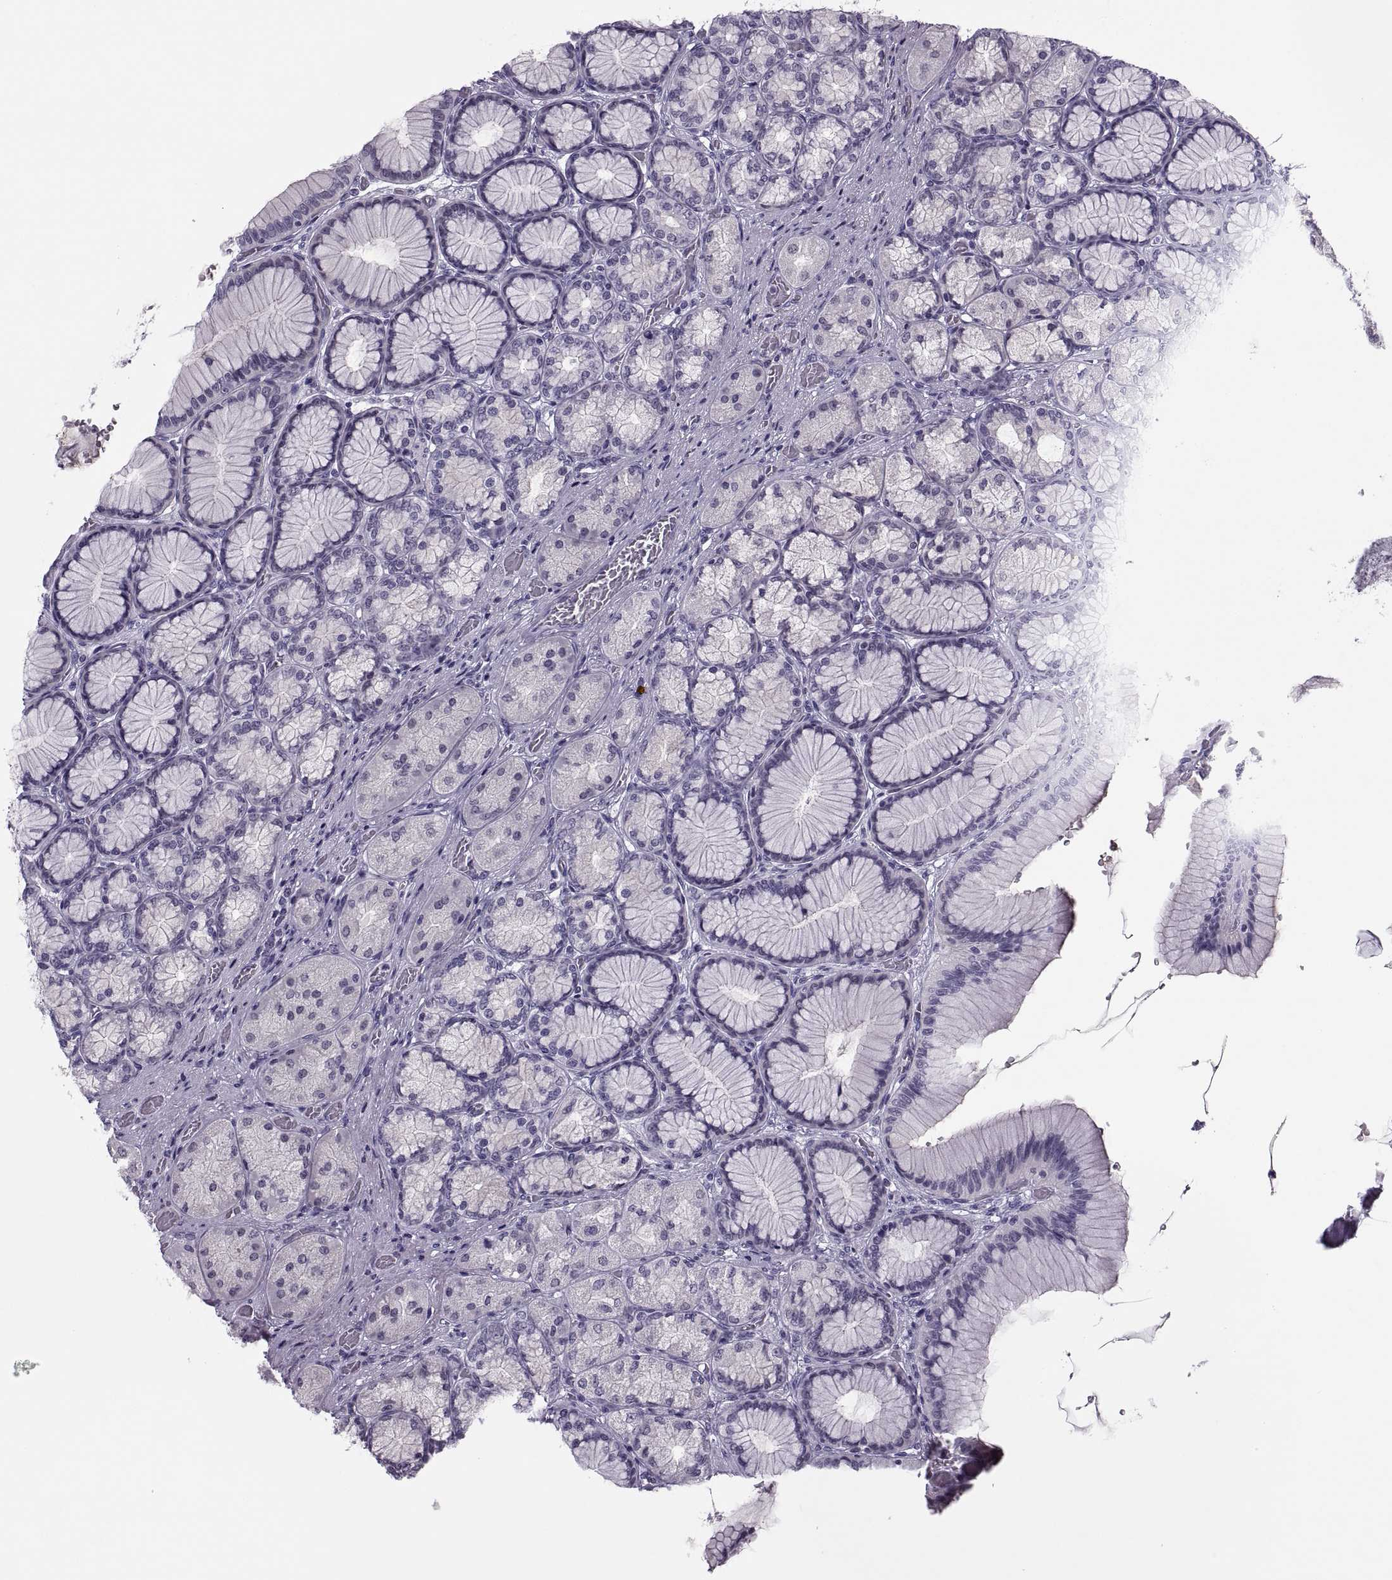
{"staining": {"intensity": "weak", "quantity": "<25%", "location": "cytoplasmic/membranous"}, "tissue": "stomach", "cell_type": "Glandular cells", "image_type": "normal", "snomed": [{"axis": "morphology", "description": "Normal tissue, NOS"}, {"axis": "morphology", "description": "Adenocarcinoma, NOS"}, {"axis": "morphology", "description": "Adenocarcinoma, High grade"}, {"axis": "topography", "description": "Stomach, upper"}, {"axis": "topography", "description": "Stomach"}], "caption": "DAB immunohistochemical staining of benign stomach displays no significant expression in glandular cells. The staining was performed using DAB to visualize the protein expression in brown, while the nuclei were stained in blue with hematoxylin (Magnification: 20x).", "gene": "SYNGR4", "patient": {"sex": "female", "age": 65}}